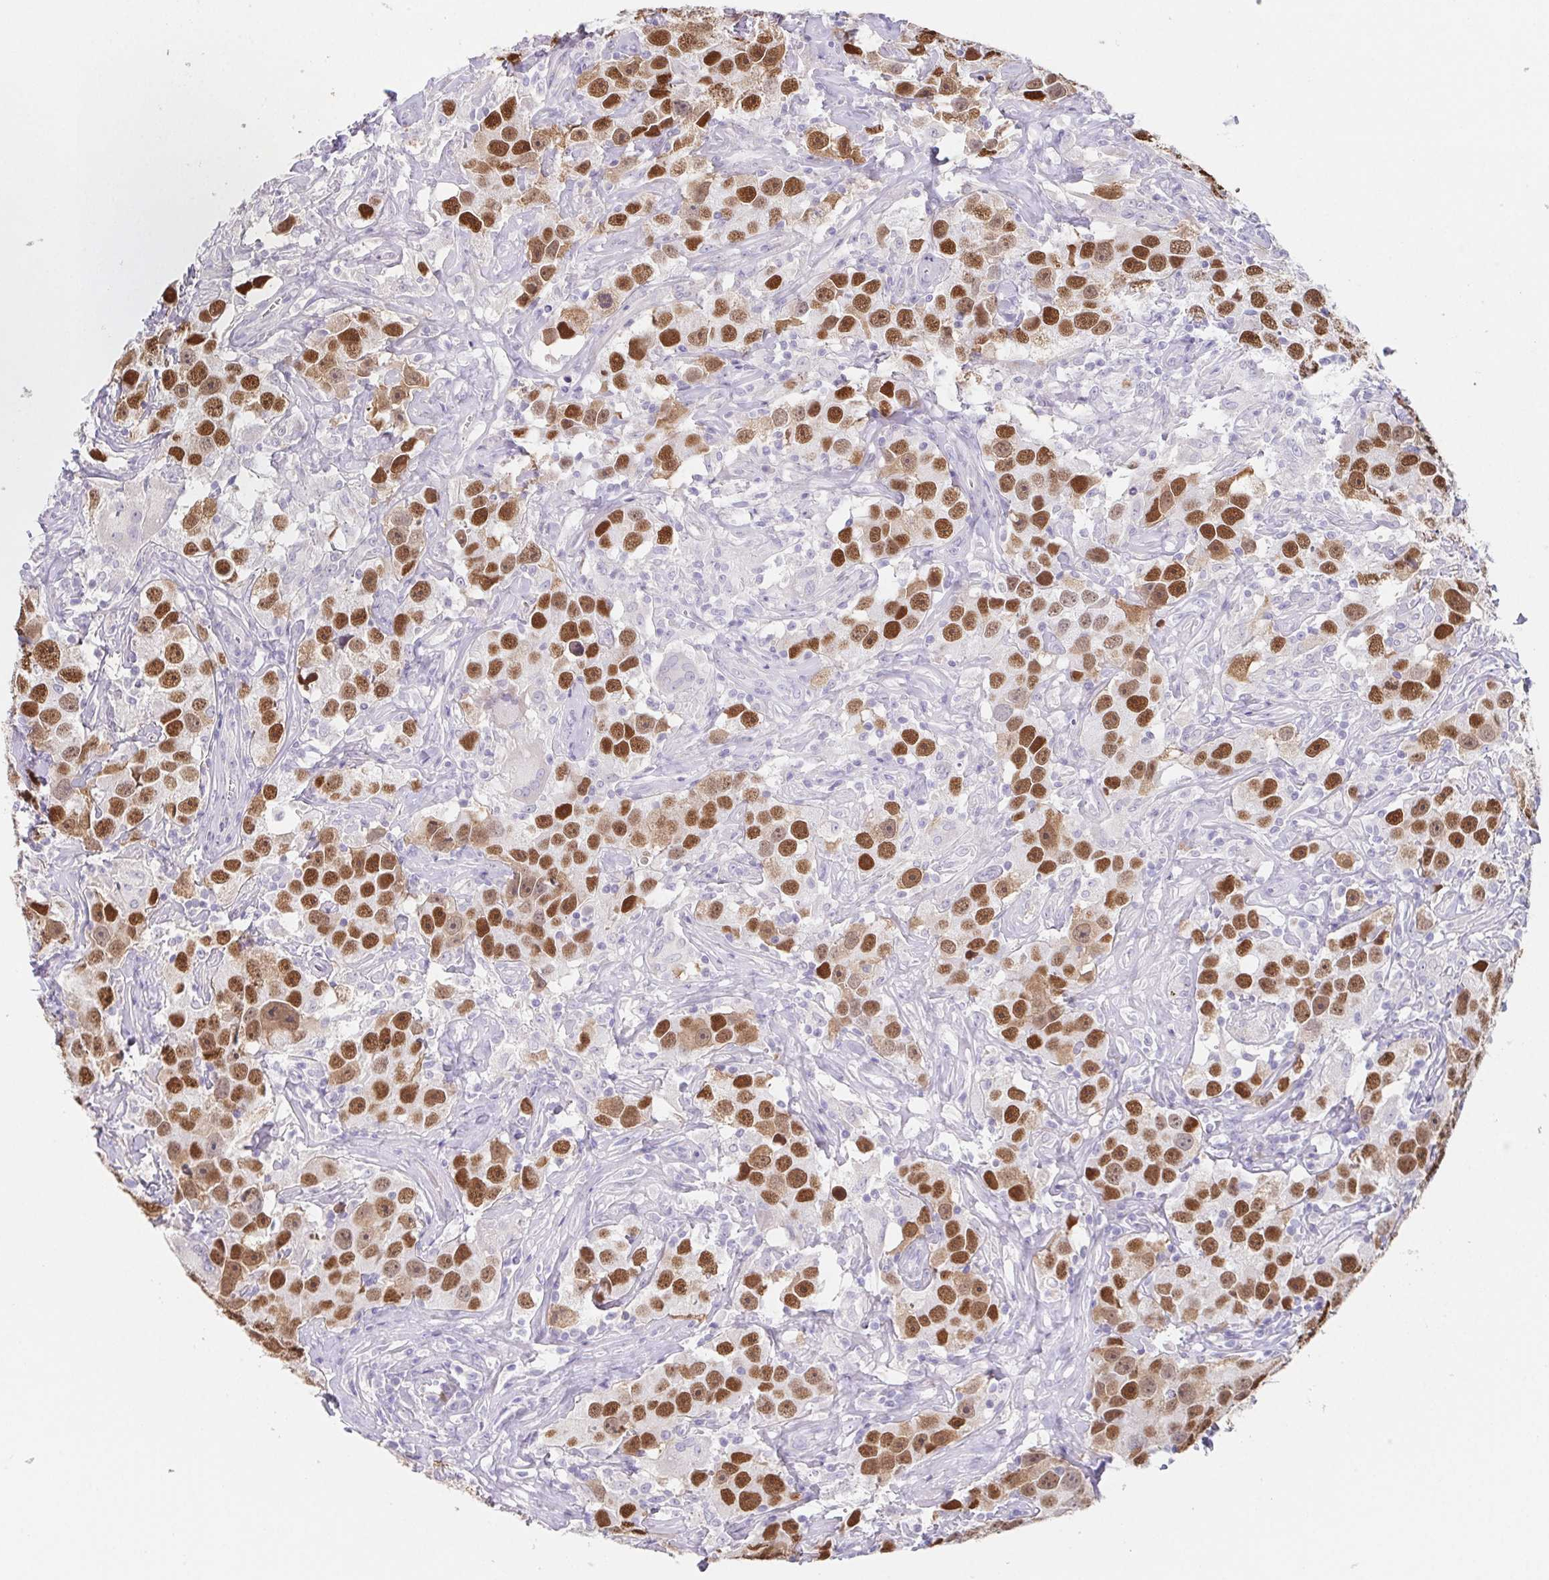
{"staining": {"intensity": "strong", "quantity": ">75%", "location": "nuclear"}, "tissue": "testis cancer", "cell_type": "Tumor cells", "image_type": "cancer", "snomed": [{"axis": "morphology", "description": "Seminoma, NOS"}, {"axis": "topography", "description": "Testis"}], "caption": "Testis seminoma stained with DAB immunohistochemistry exhibits high levels of strong nuclear expression in about >75% of tumor cells.", "gene": "HDGFL1", "patient": {"sex": "male", "age": 49}}